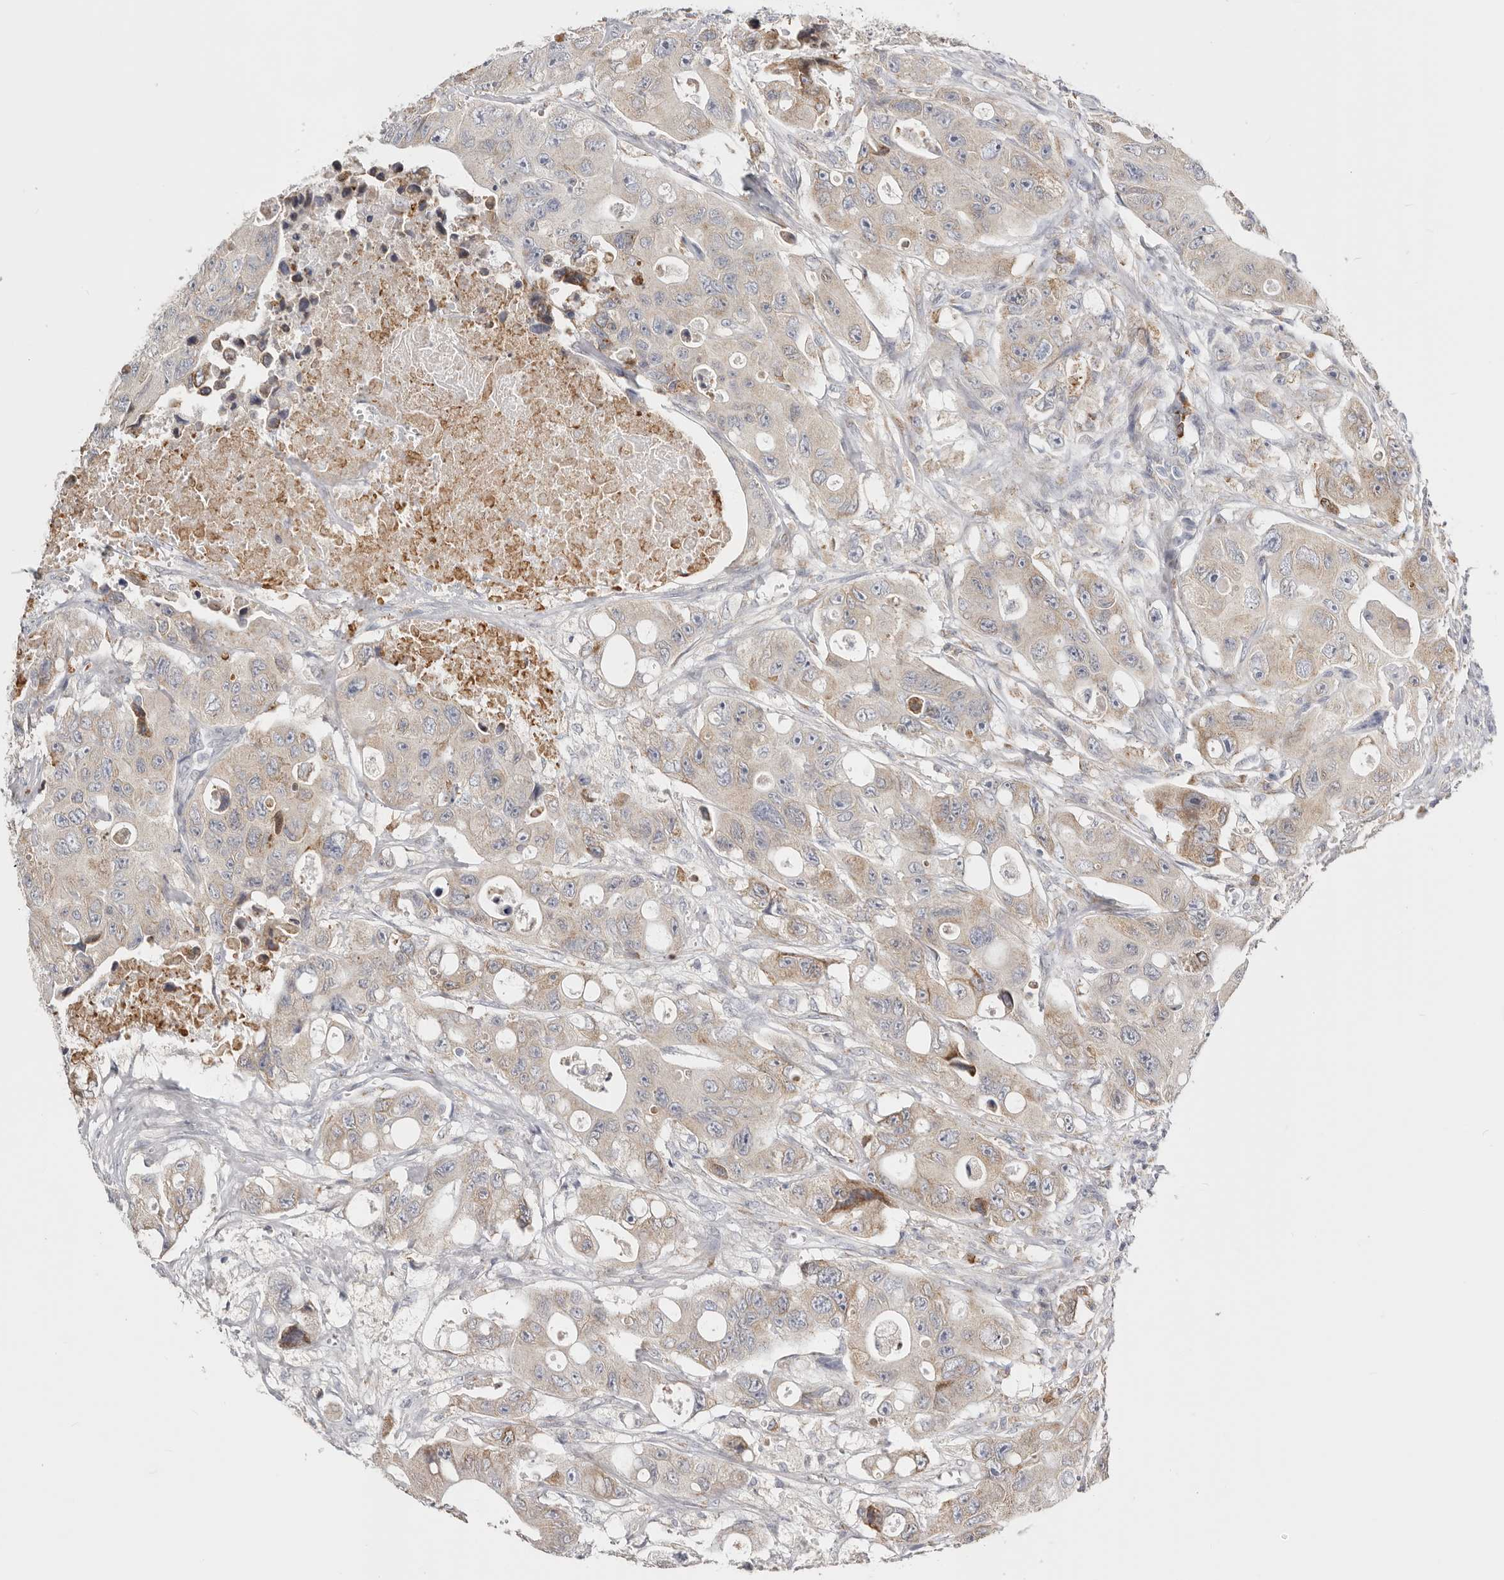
{"staining": {"intensity": "weak", "quantity": "<25%", "location": "cytoplasmic/membranous"}, "tissue": "colorectal cancer", "cell_type": "Tumor cells", "image_type": "cancer", "snomed": [{"axis": "morphology", "description": "Adenocarcinoma, NOS"}, {"axis": "topography", "description": "Colon"}], "caption": "Immunohistochemistry (IHC) micrograph of human colorectal cancer (adenocarcinoma) stained for a protein (brown), which exhibits no positivity in tumor cells. (DAB (3,3'-diaminobenzidine) immunohistochemistry visualized using brightfield microscopy, high magnification).", "gene": "IL32", "patient": {"sex": "female", "age": 46}}